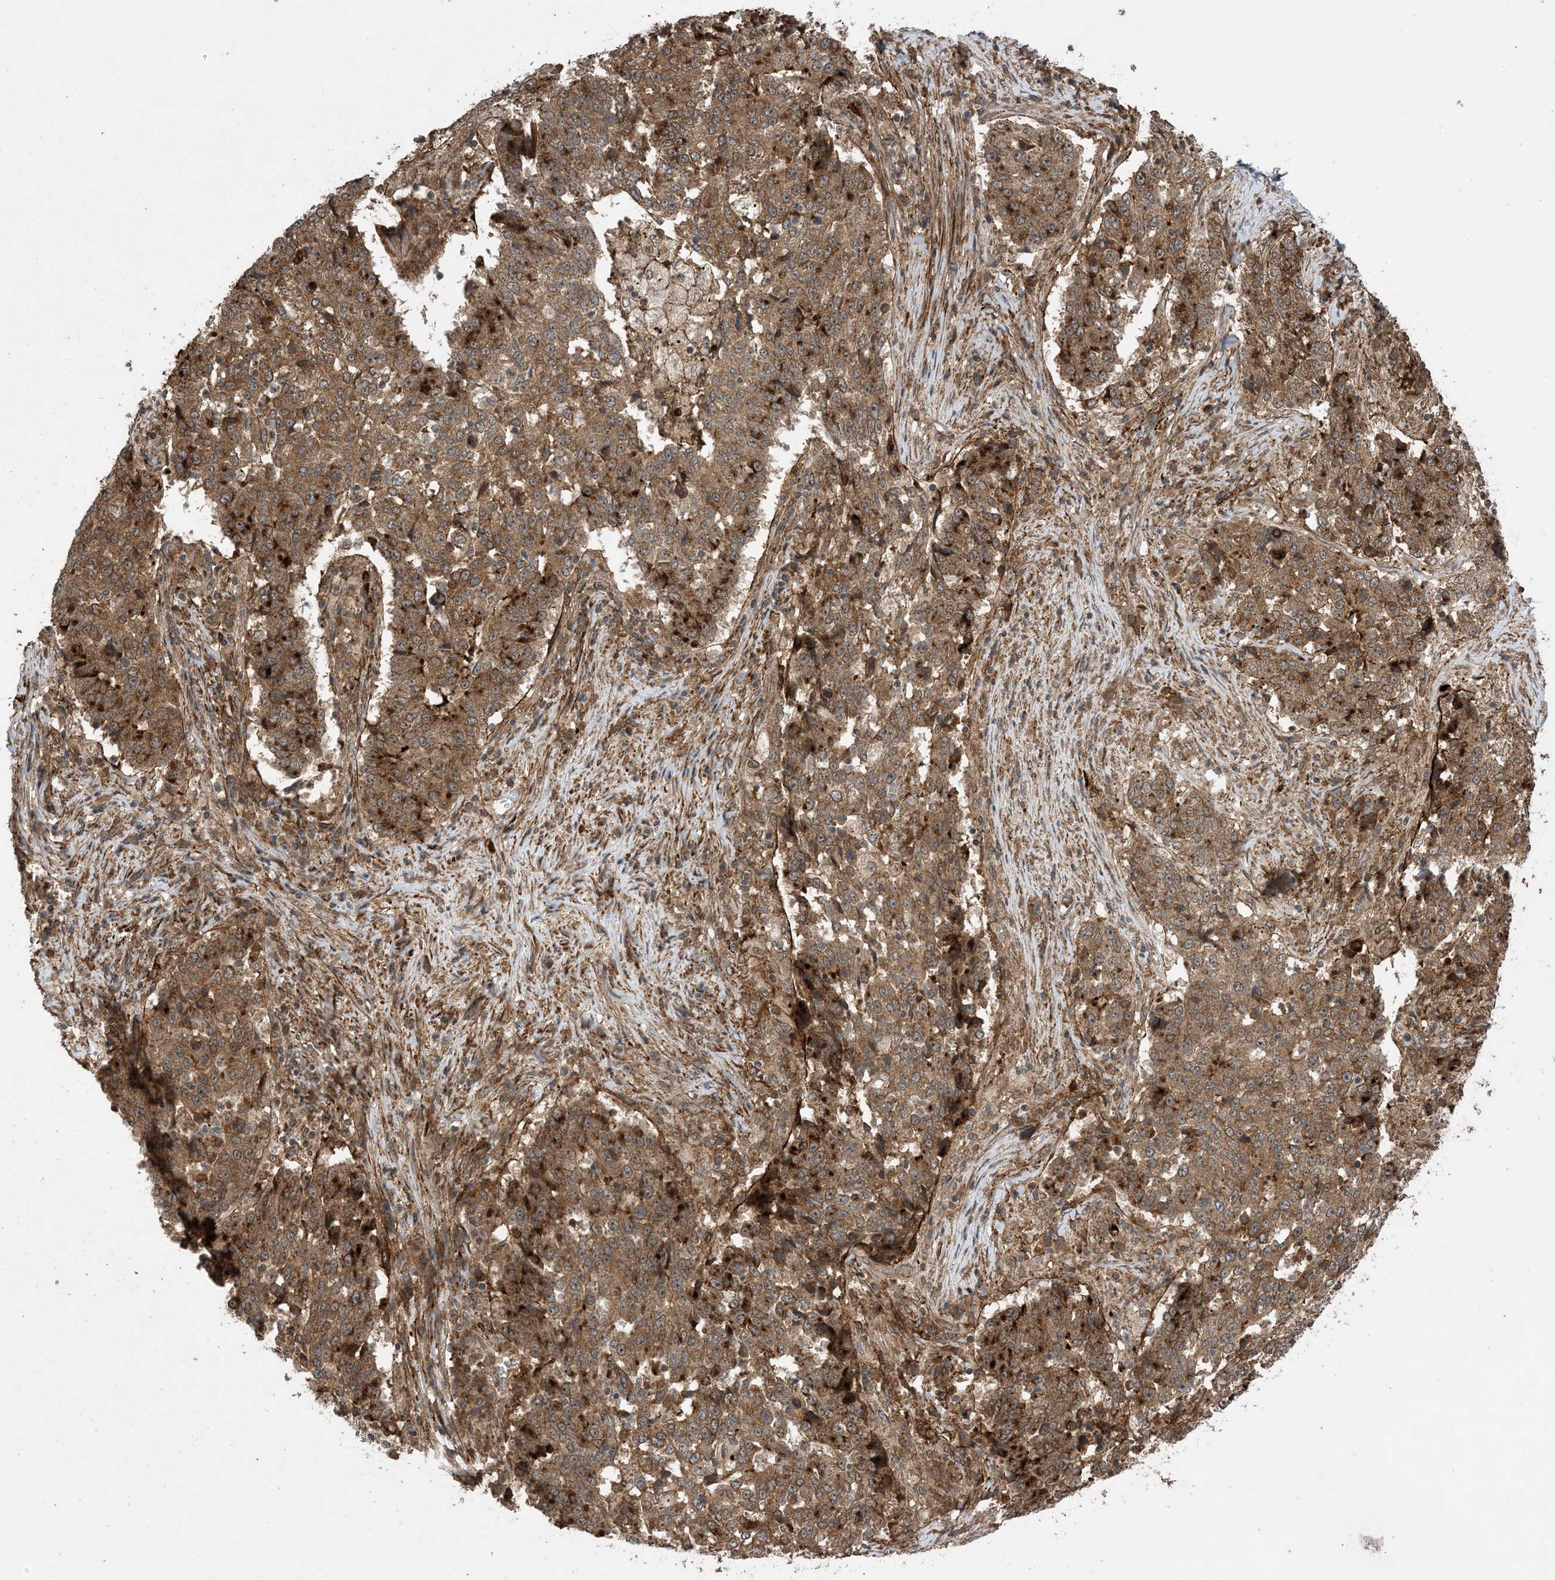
{"staining": {"intensity": "moderate", "quantity": ">75%", "location": "cytoplasmic/membranous"}, "tissue": "stomach cancer", "cell_type": "Tumor cells", "image_type": "cancer", "snomed": [{"axis": "morphology", "description": "Adenocarcinoma, NOS"}, {"axis": "topography", "description": "Stomach"}], "caption": "Stomach adenocarcinoma stained for a protein exhibits moderate cytoplasmic/membranous positivity in tumor cells. Immunohistochemistry (ihc) stains the protein of interest in brown and the nuclei are stained blue.", "gene": "ZNF511", "patient": {"sex": "male", "age": 59}}